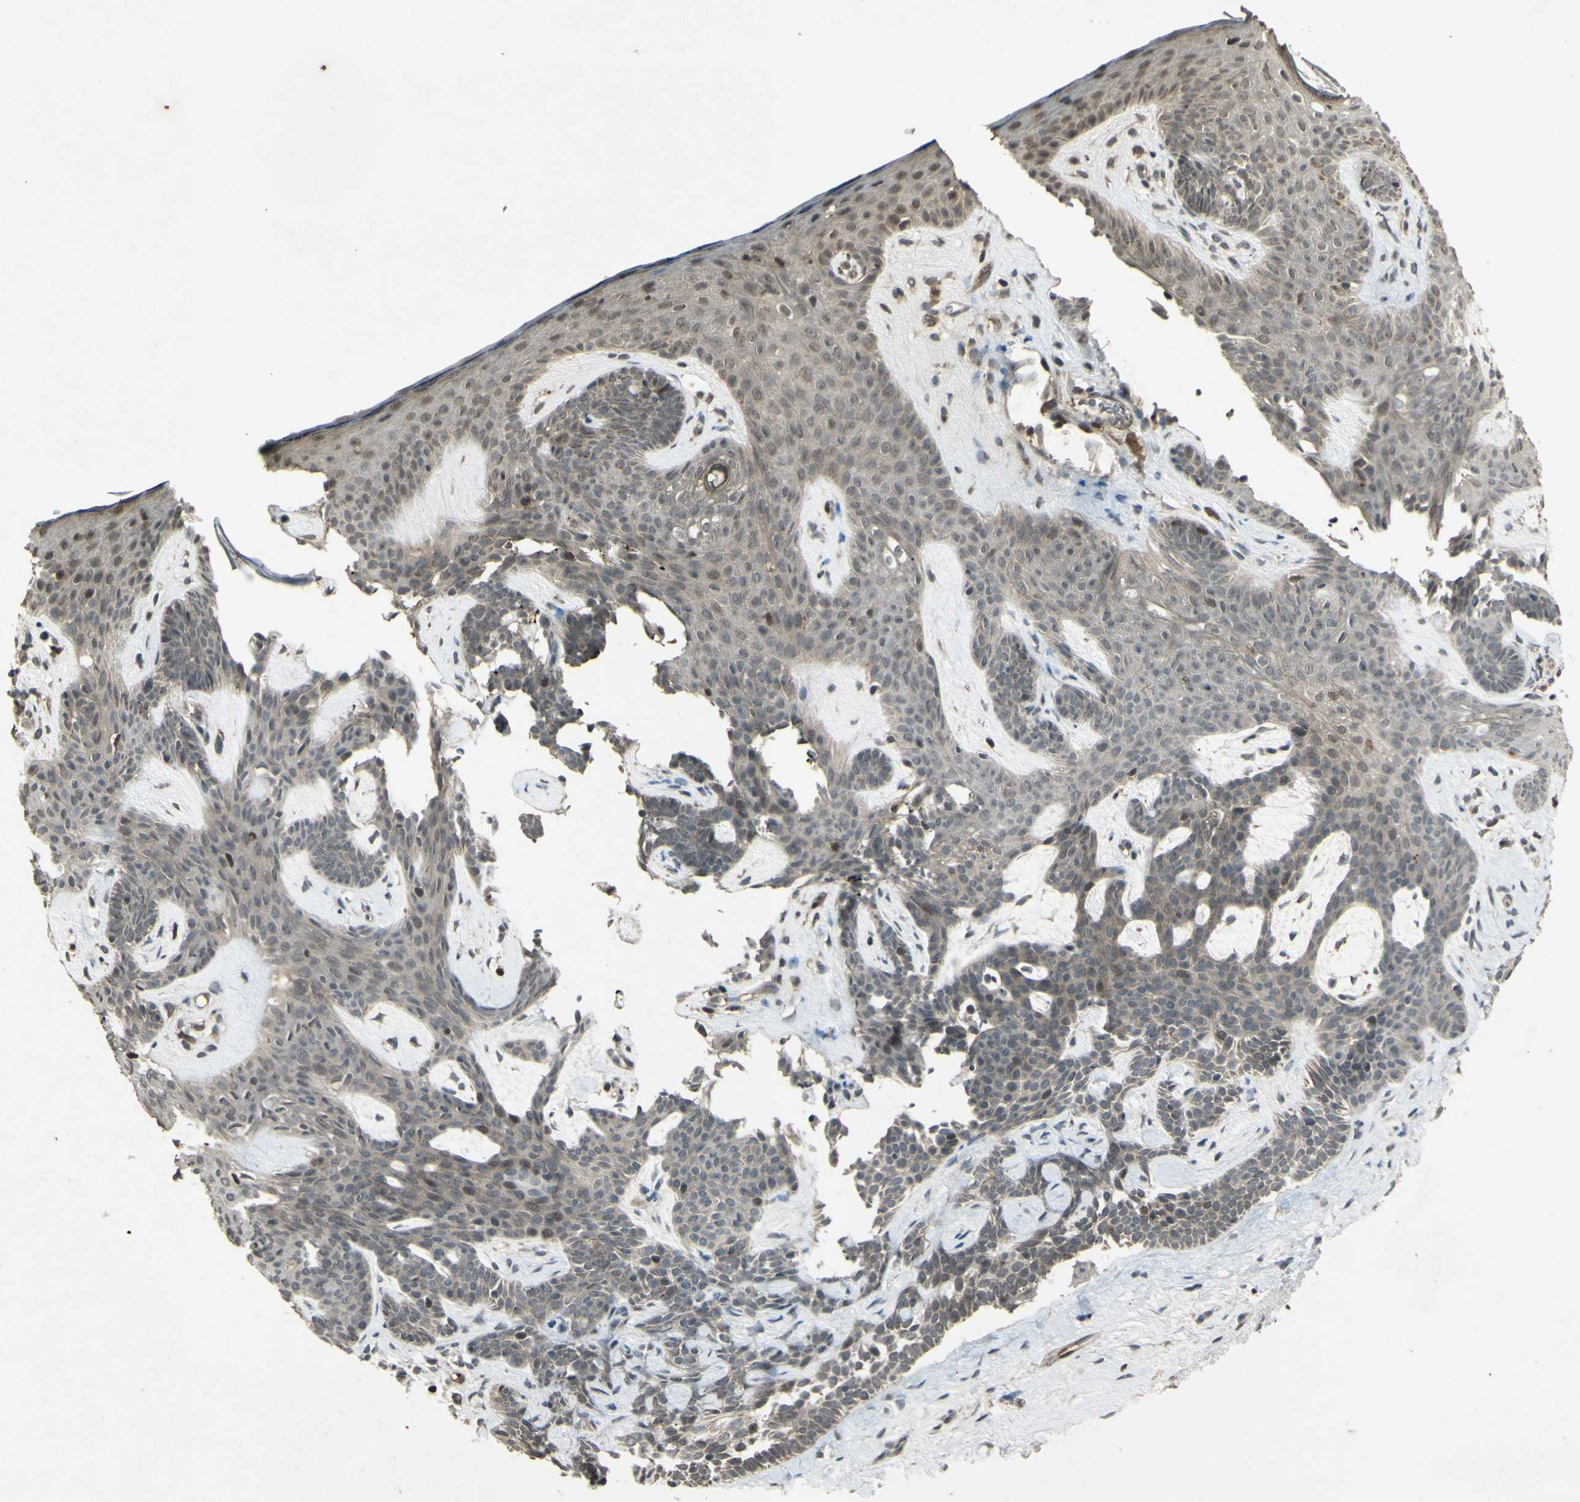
{"staining": {"intensity": "weak", "quantity": "25%-75%", "location": "cytoplasmic/membranous"}, "tissue": "skin cancer", "cell_type": "Tumor cells", "image_type": "cancer", "snomed": [{"axis": "morphology", "description": "Developmental malformation"}, {"axis": "morphology", "description": "Basal cell carcinoma"}, {"axis": "topography", "description": "Skin"}], "caption": "The immunohistochemical stain highlights weak cytoplasmic/membranous positivity in tumor cells of skin basal cell carcinoma tissue.", "gene": "BLNK", "patient": {"sex": "female", "age": 62}}